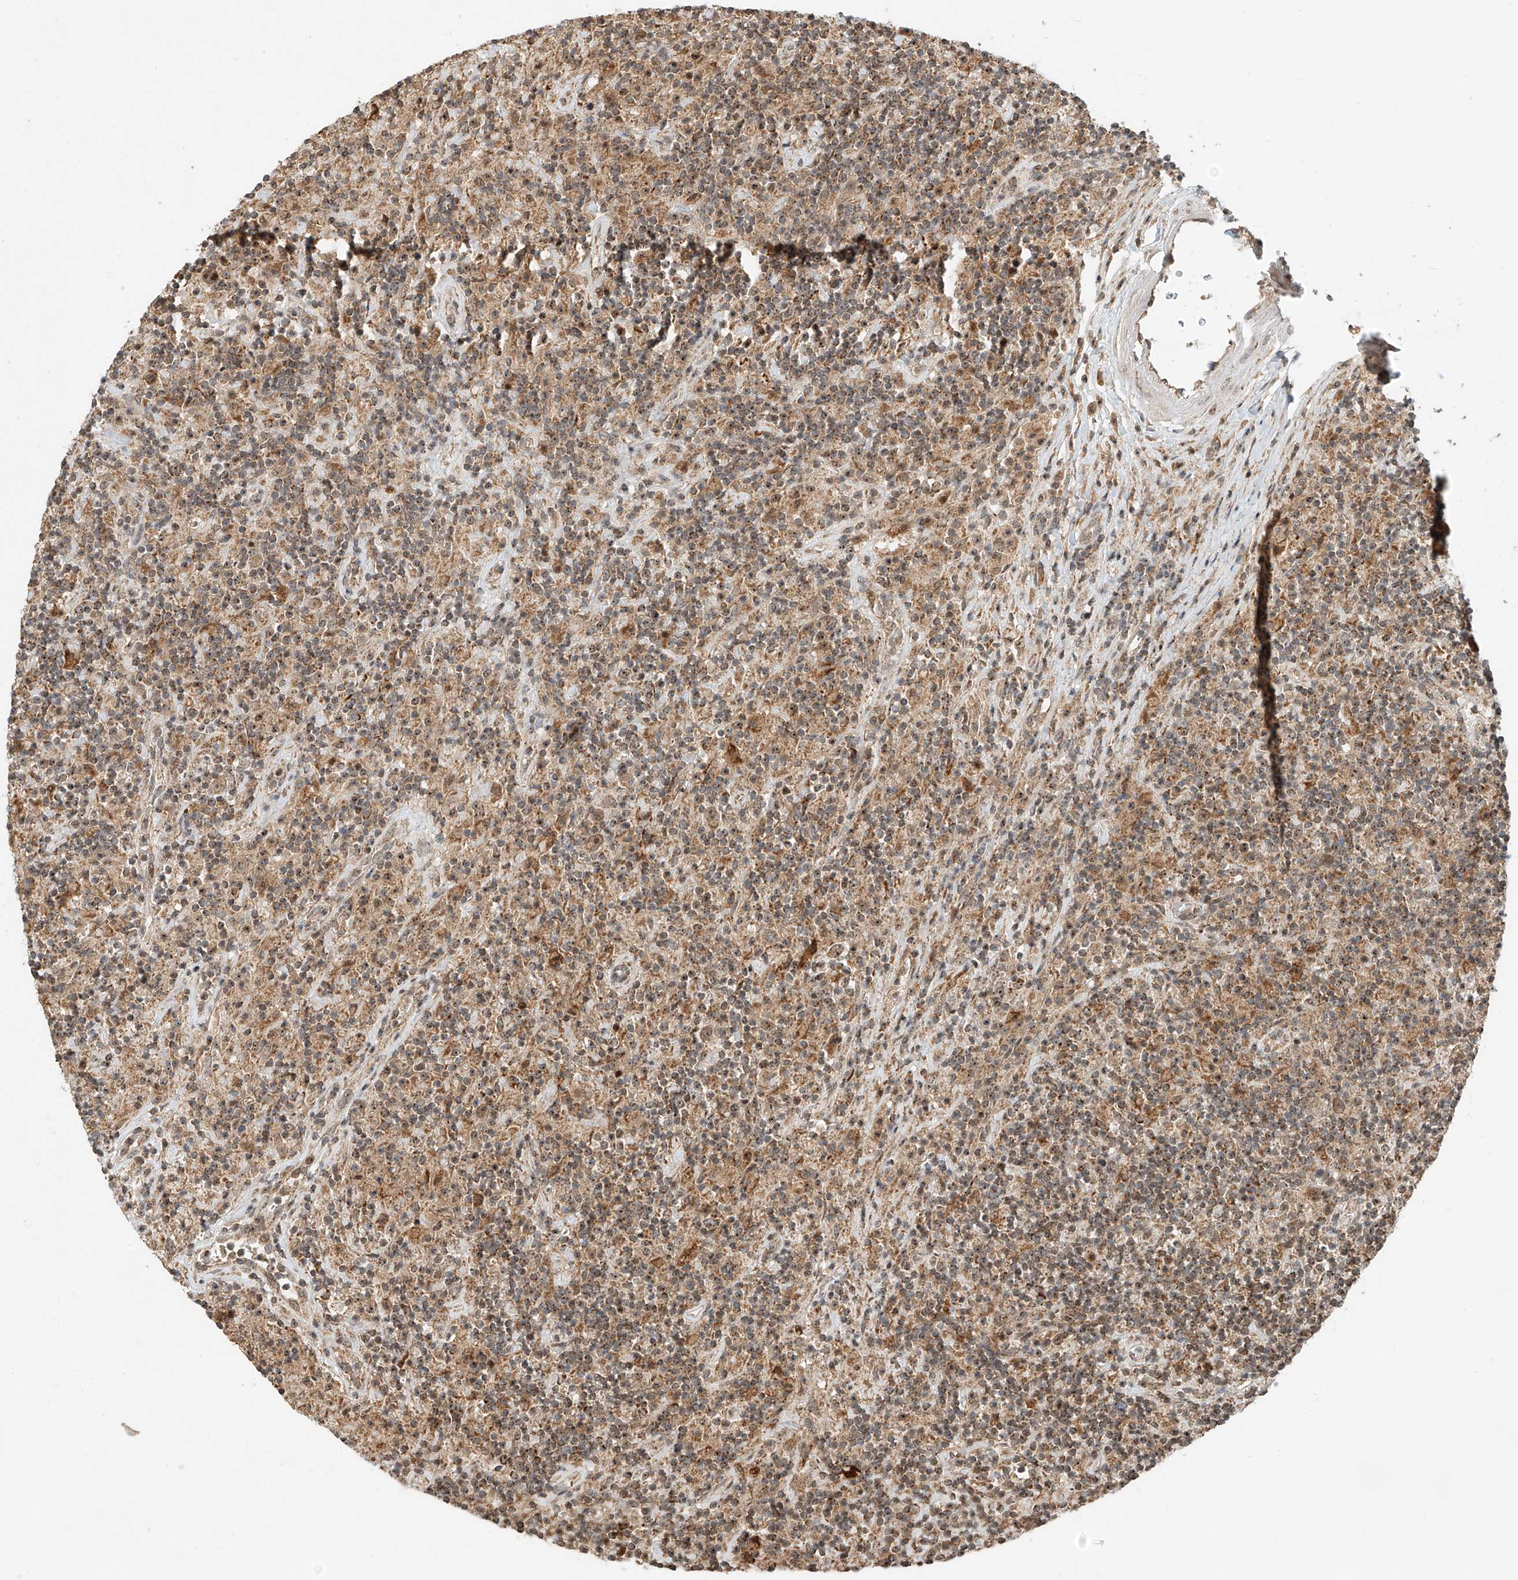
{"staining": {"intensity": "weak", "quantity": ">75%", "location": "cytoplasmic/membranous,nuclear"}, "tissue": "lymphoma", "cell_type": "Tumor cells", "image_type": "cancer", "snomed": [{"axis": "morphology", "description": "Hodgkin's disease, NOS"}, {"axis": "topography", "description": "Lymph node"}], "caption": "Brown immunohistochemical staining in lymphoma displays weak cytoplasmic/membranous and nuclear positivity in about >75% of tumor cells. (IHC, brightfield microscopy, high magnification).", "gene": "SYTL3", "patient": {"sex": "male", "age": 70}}